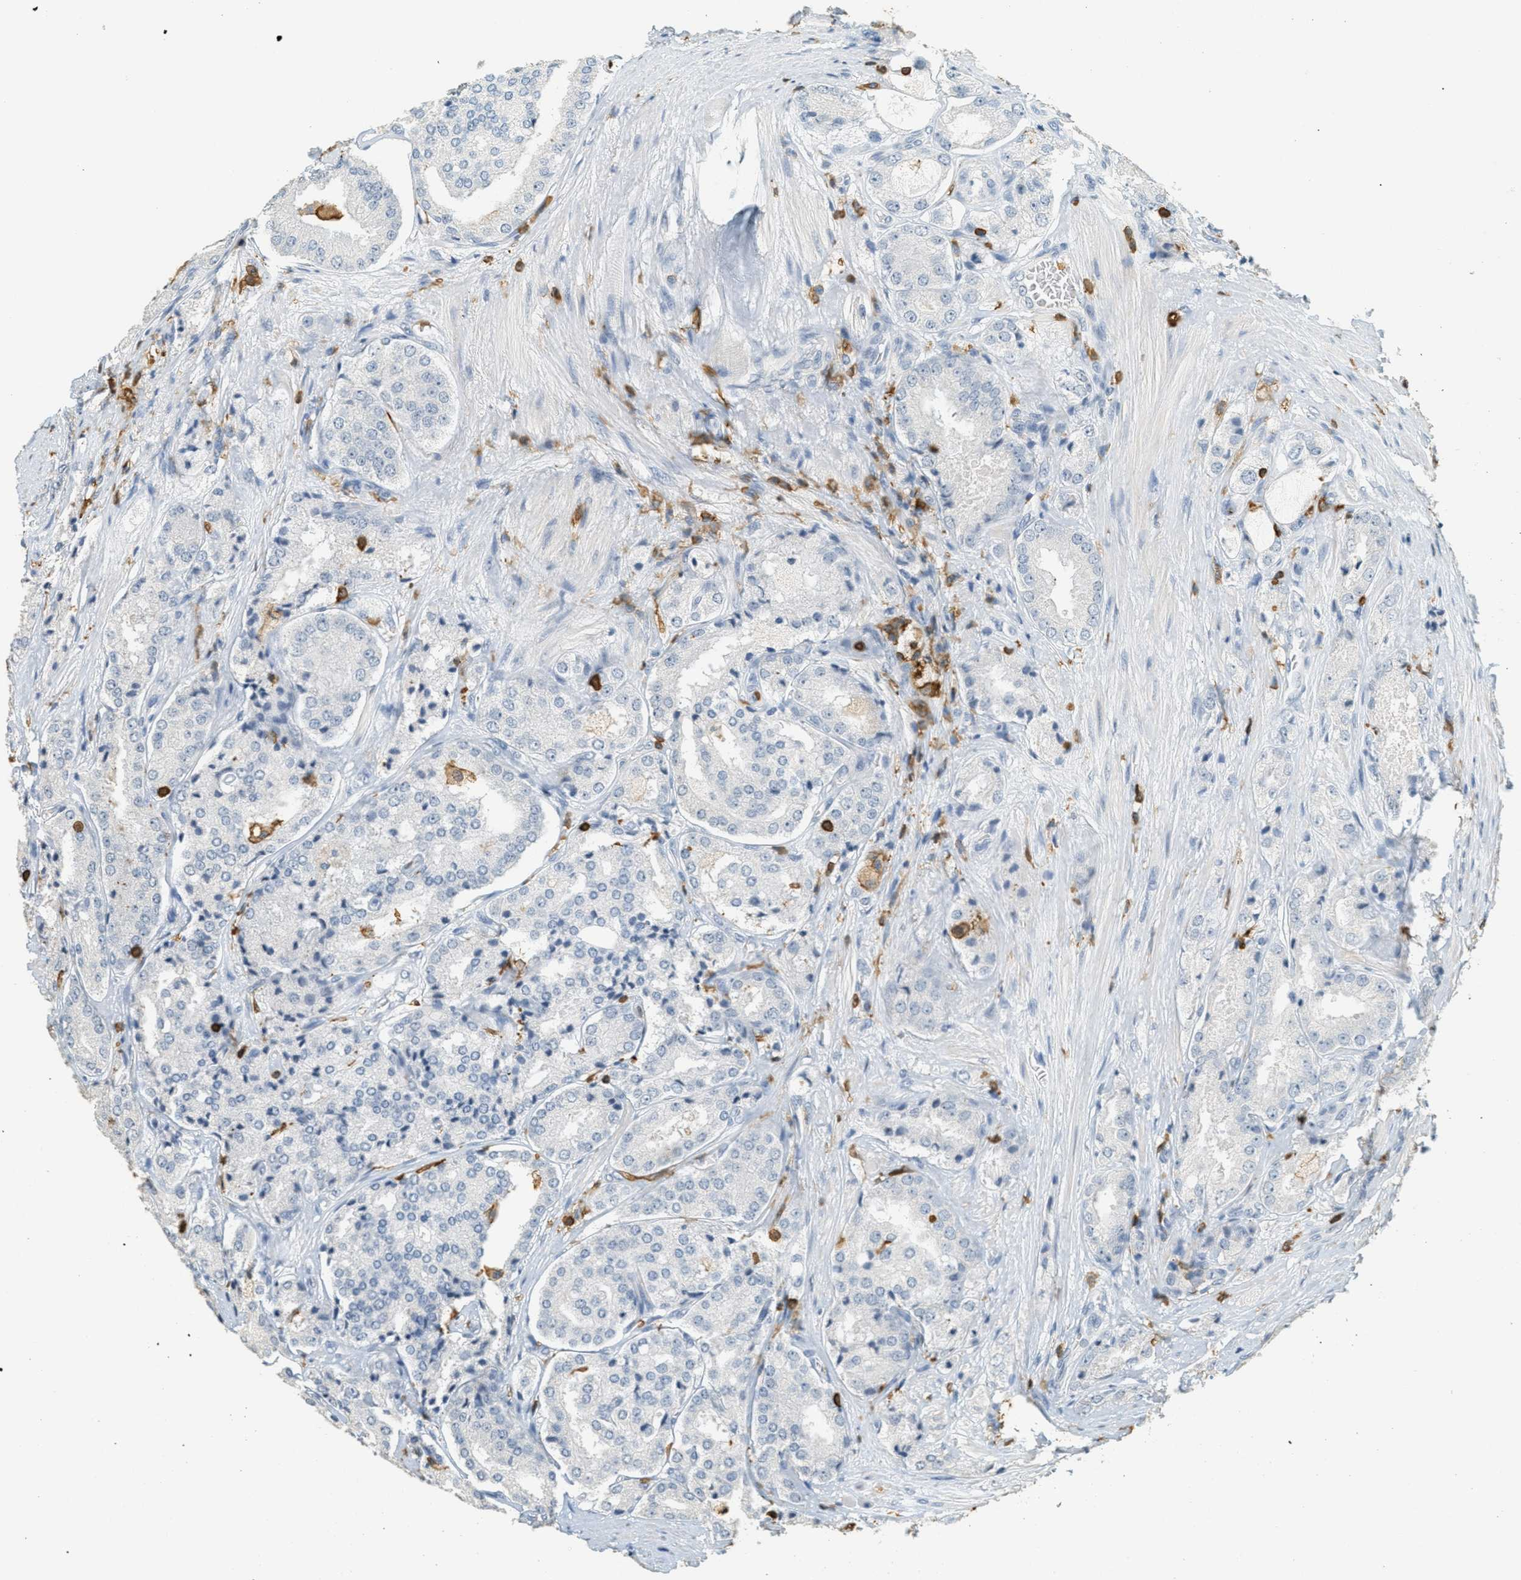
{"staining": {"intensity": "negative", "quantity": "none", "location": "none"}, "tissue": "prostate cancer", "cell_type": "Tumor cells", "image_type": "cancer", "snomed": [{"axis": "morphology", "description": "Adenocarcinoma, High grade"}, {"axis": "topography", "description": "Prostate"}], "caption": "An image of human adenocarcinoma (high-grade) (prostate) is negative for staining in tumor cells. Brightfield microscopy of immunohistochemistry stained with DAB (3,3'-diaminobenzidine) (brown) and hematoxylin (blue), captured at high magnification.", "gene": "LSP1", "patient": {"sex": "male", "age": 65}}